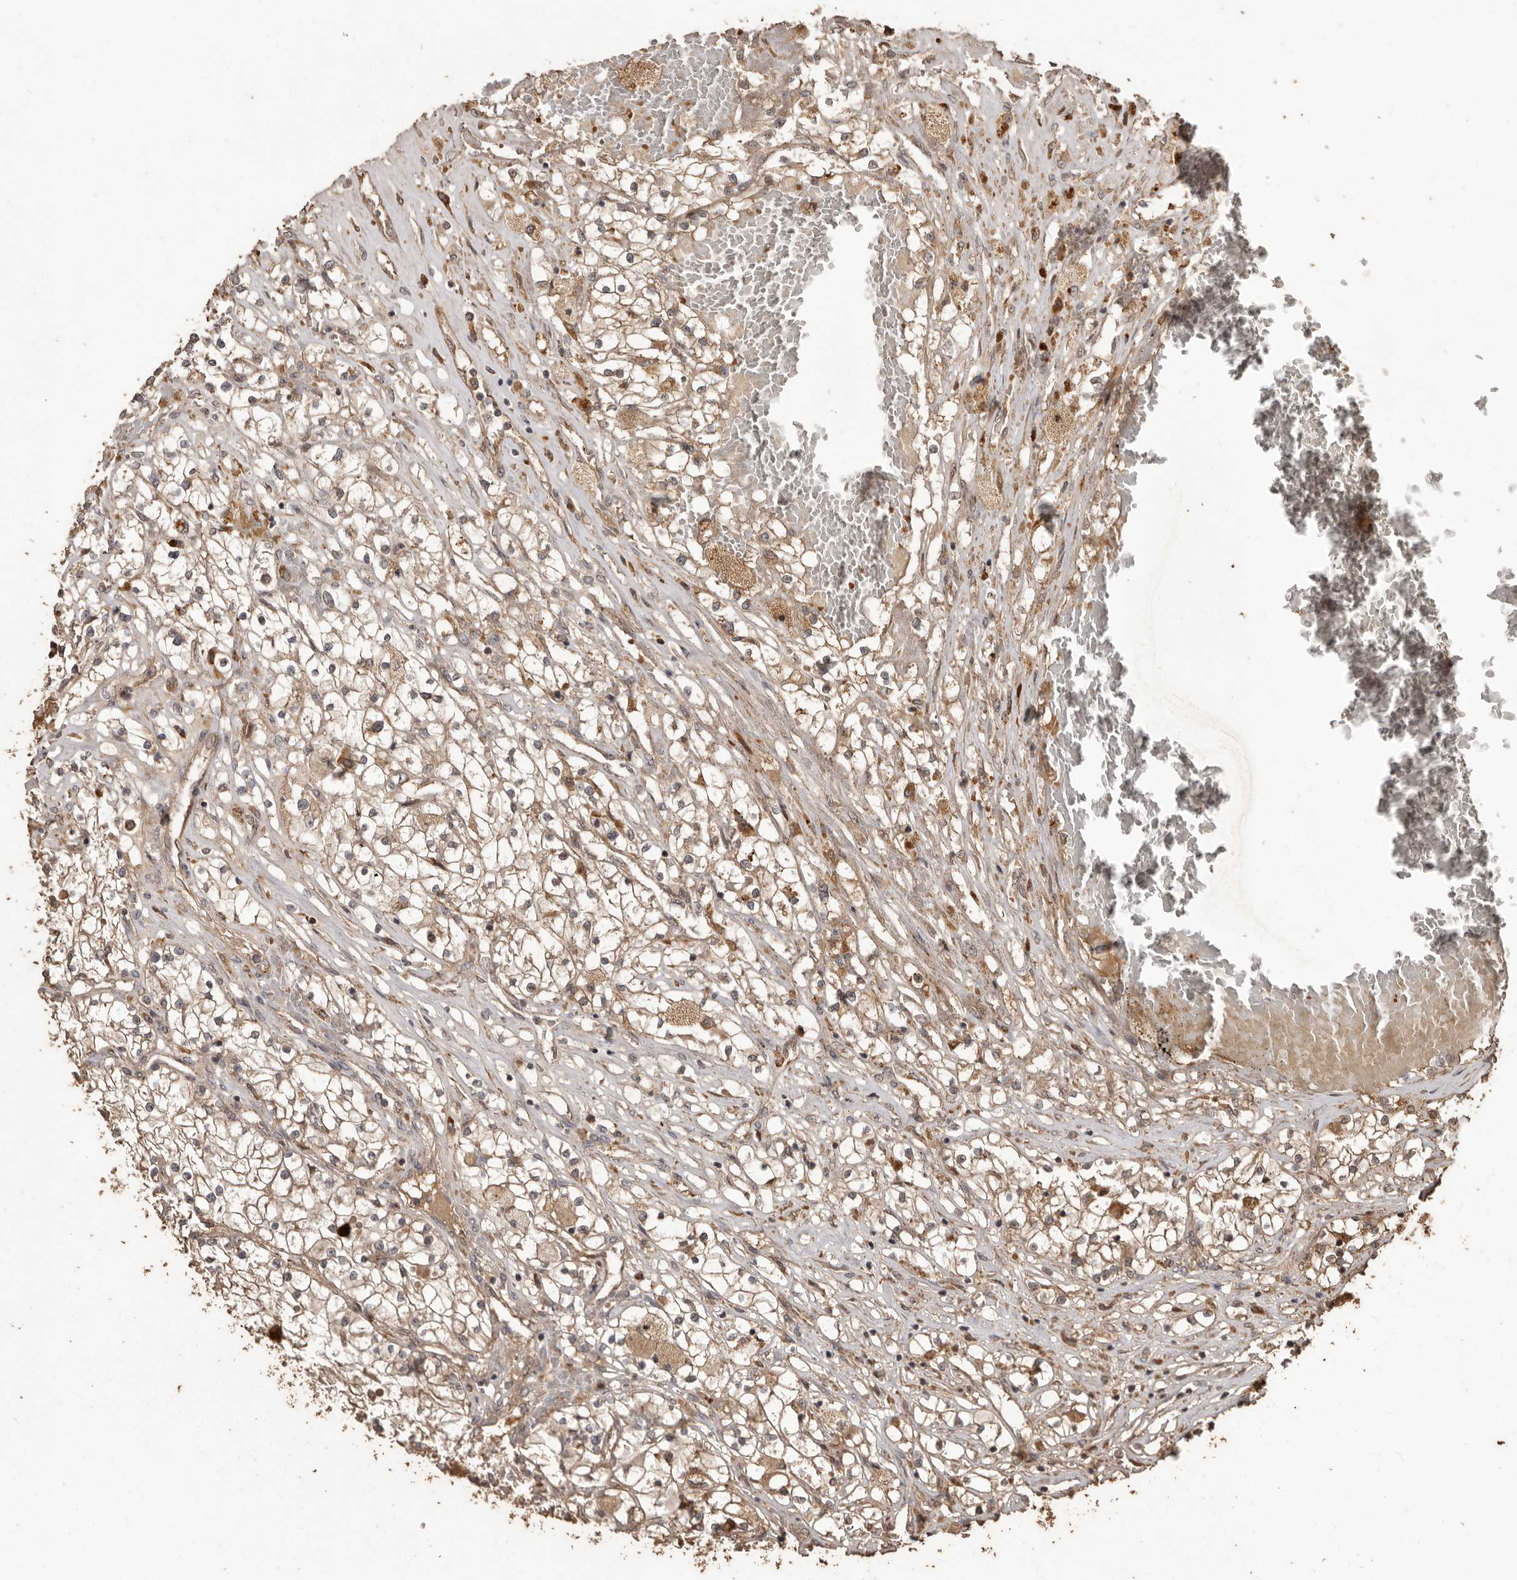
{"staining": {"intensity": "weak", "quantity": "25%-75%", "location": "cytoplasmic/membranous"}, "tissue": "renal cancer", "cell_type": "Tumor cells", "image_type": "cancer", "snomed": [{"axis": "morphology", "description": "Normal tissue, NOS"}, {"axis": "morphology", "description": "Adenocarcinoma, NOS"}, {"axis": "topography", "description": "Kidney"}], "caption": "A histopathology image of human renal adenocarcinoma stained for a protein demonstrates weak cytoplasmic/membranous brown staining in tumor cells.", "gene": "NUP43", "patient": {"sex": "male", "age": 68}}